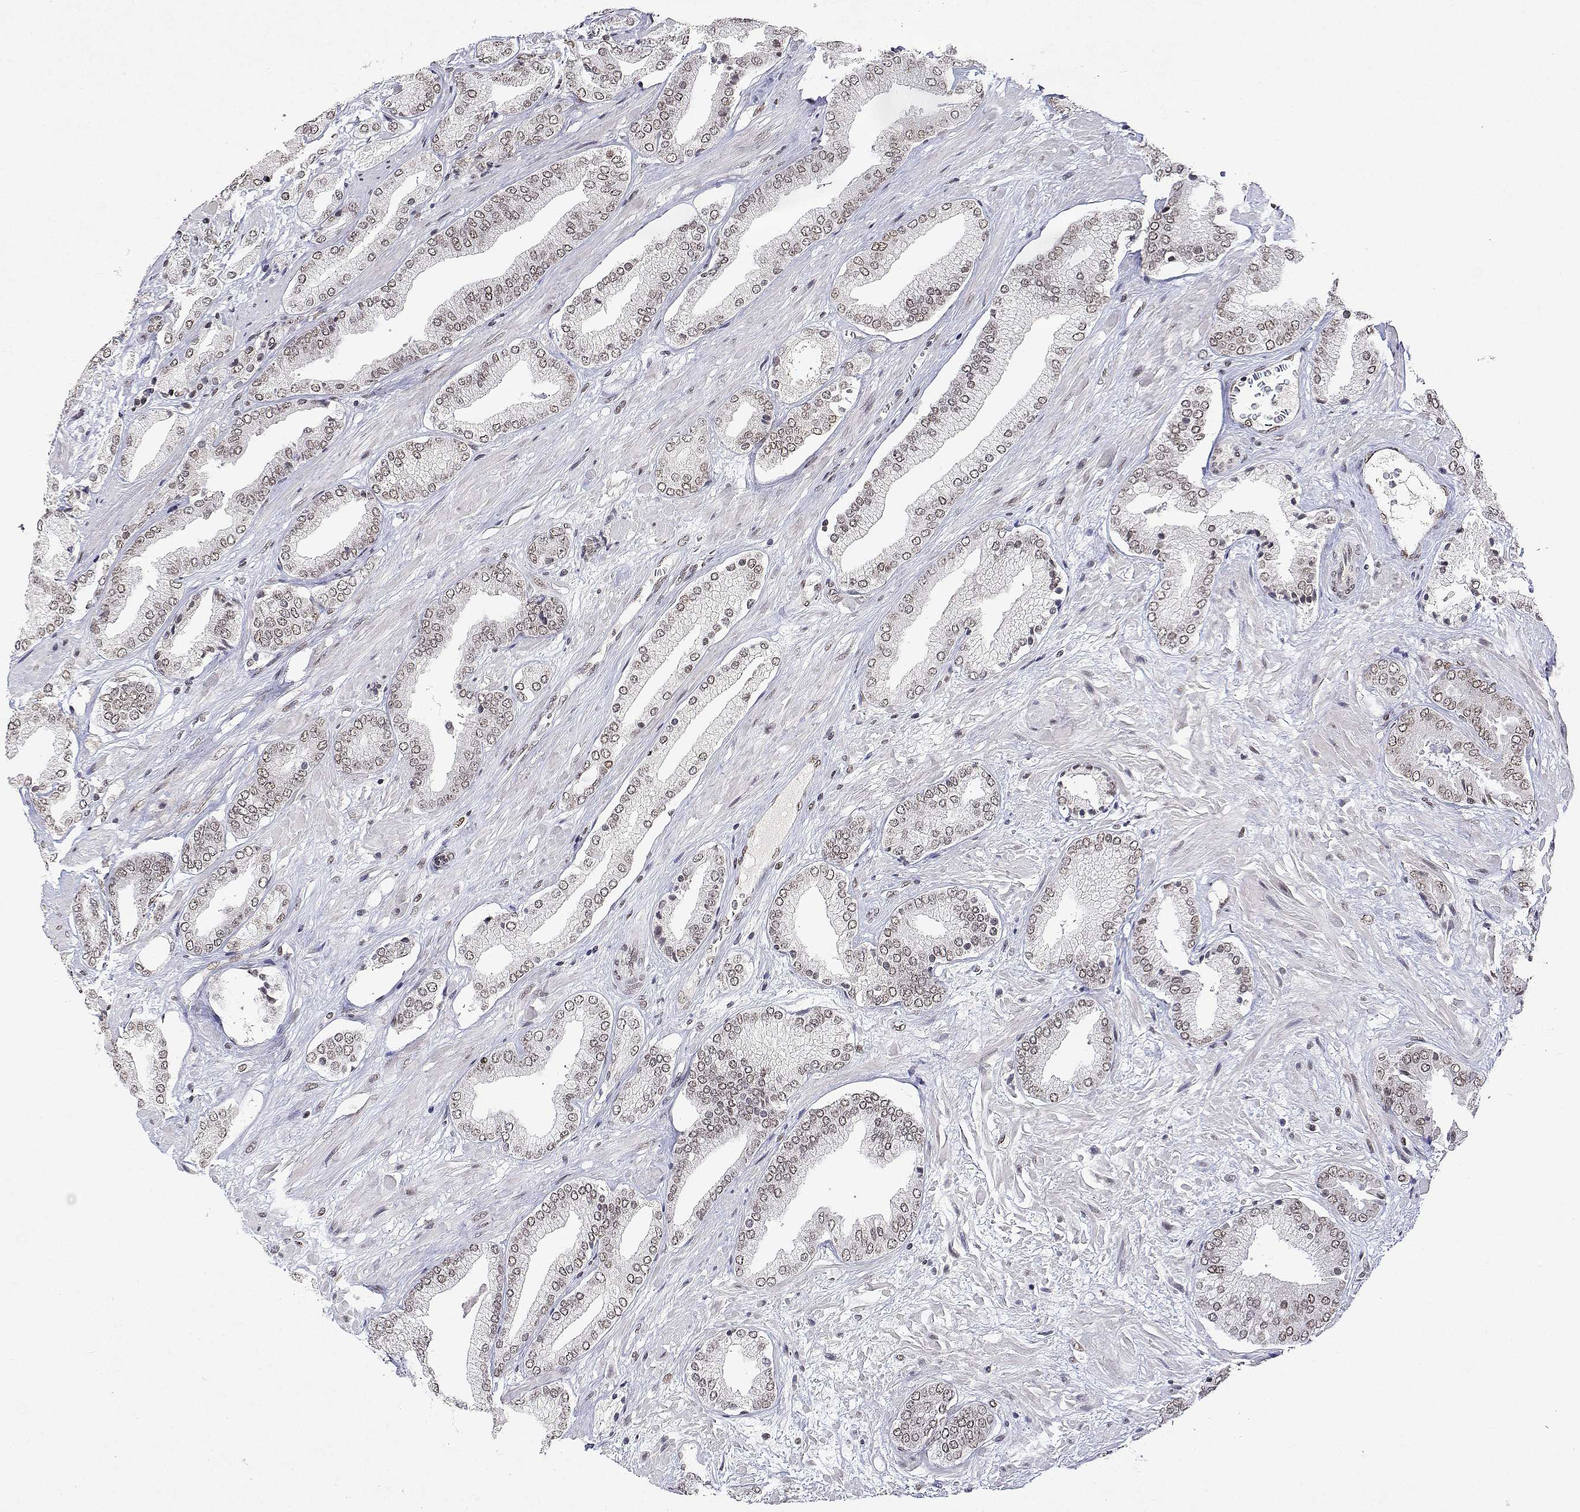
{"staining": {"intensity": "weak", "quantity": ">75%", "location": "nuclear"}, "tissue": "prostate cancer", "cell_type": "Tumor cells", "image_type": "cancer", "snomed": [{"axis": "morphology", "description": "Adenocarcinoma, High grade"}, {"axis": "topography", "description": "Prostate"}], "caption": "Human prostate high-grade adenocarcinoma stained with a brown dye exhibits weak nuclear positive expression in about >75% of tumor cells.", "gene": "XPC", "patient": {"sex": "male", "age": 56}}